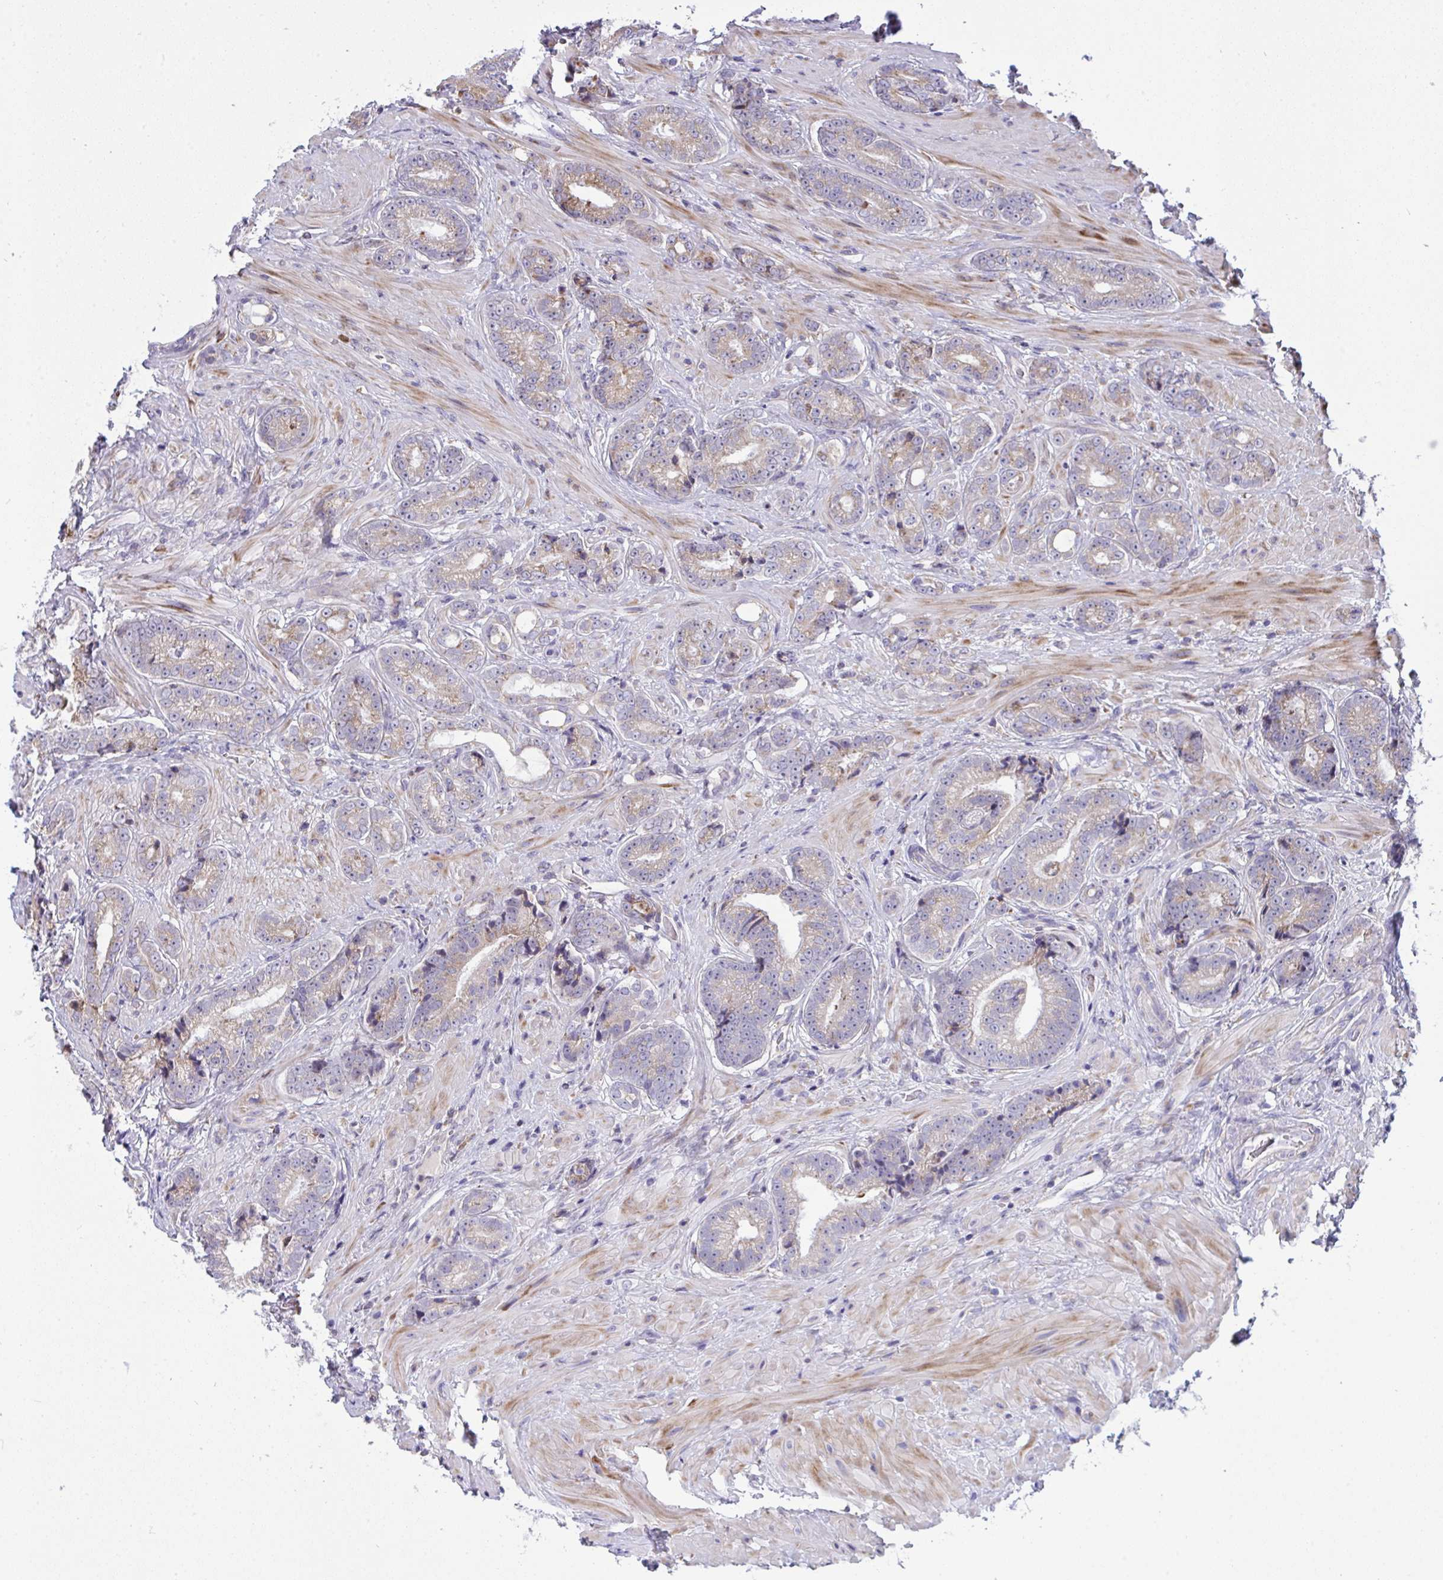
{"staining": {"intensity": "weak", "quantity": "<25%", "location": "cytoplasmic/membranous"}, "tissue": "prostate cancer", "cell_type": "Tumor cells", "image_type": "cancer", "snomed": [{"axis": "morphology", "description": "Adenocarcinoma, Low grade"}, {"axis": "topography", "description": "Prostate"}], "caption": "Immunohistochemical staining of prostate adenocarcinoma (low-grade) demonstrates no significant positivity in tumor cells.", "gene": "MYMK", "patient": {"sex": "male", "age": 61}}